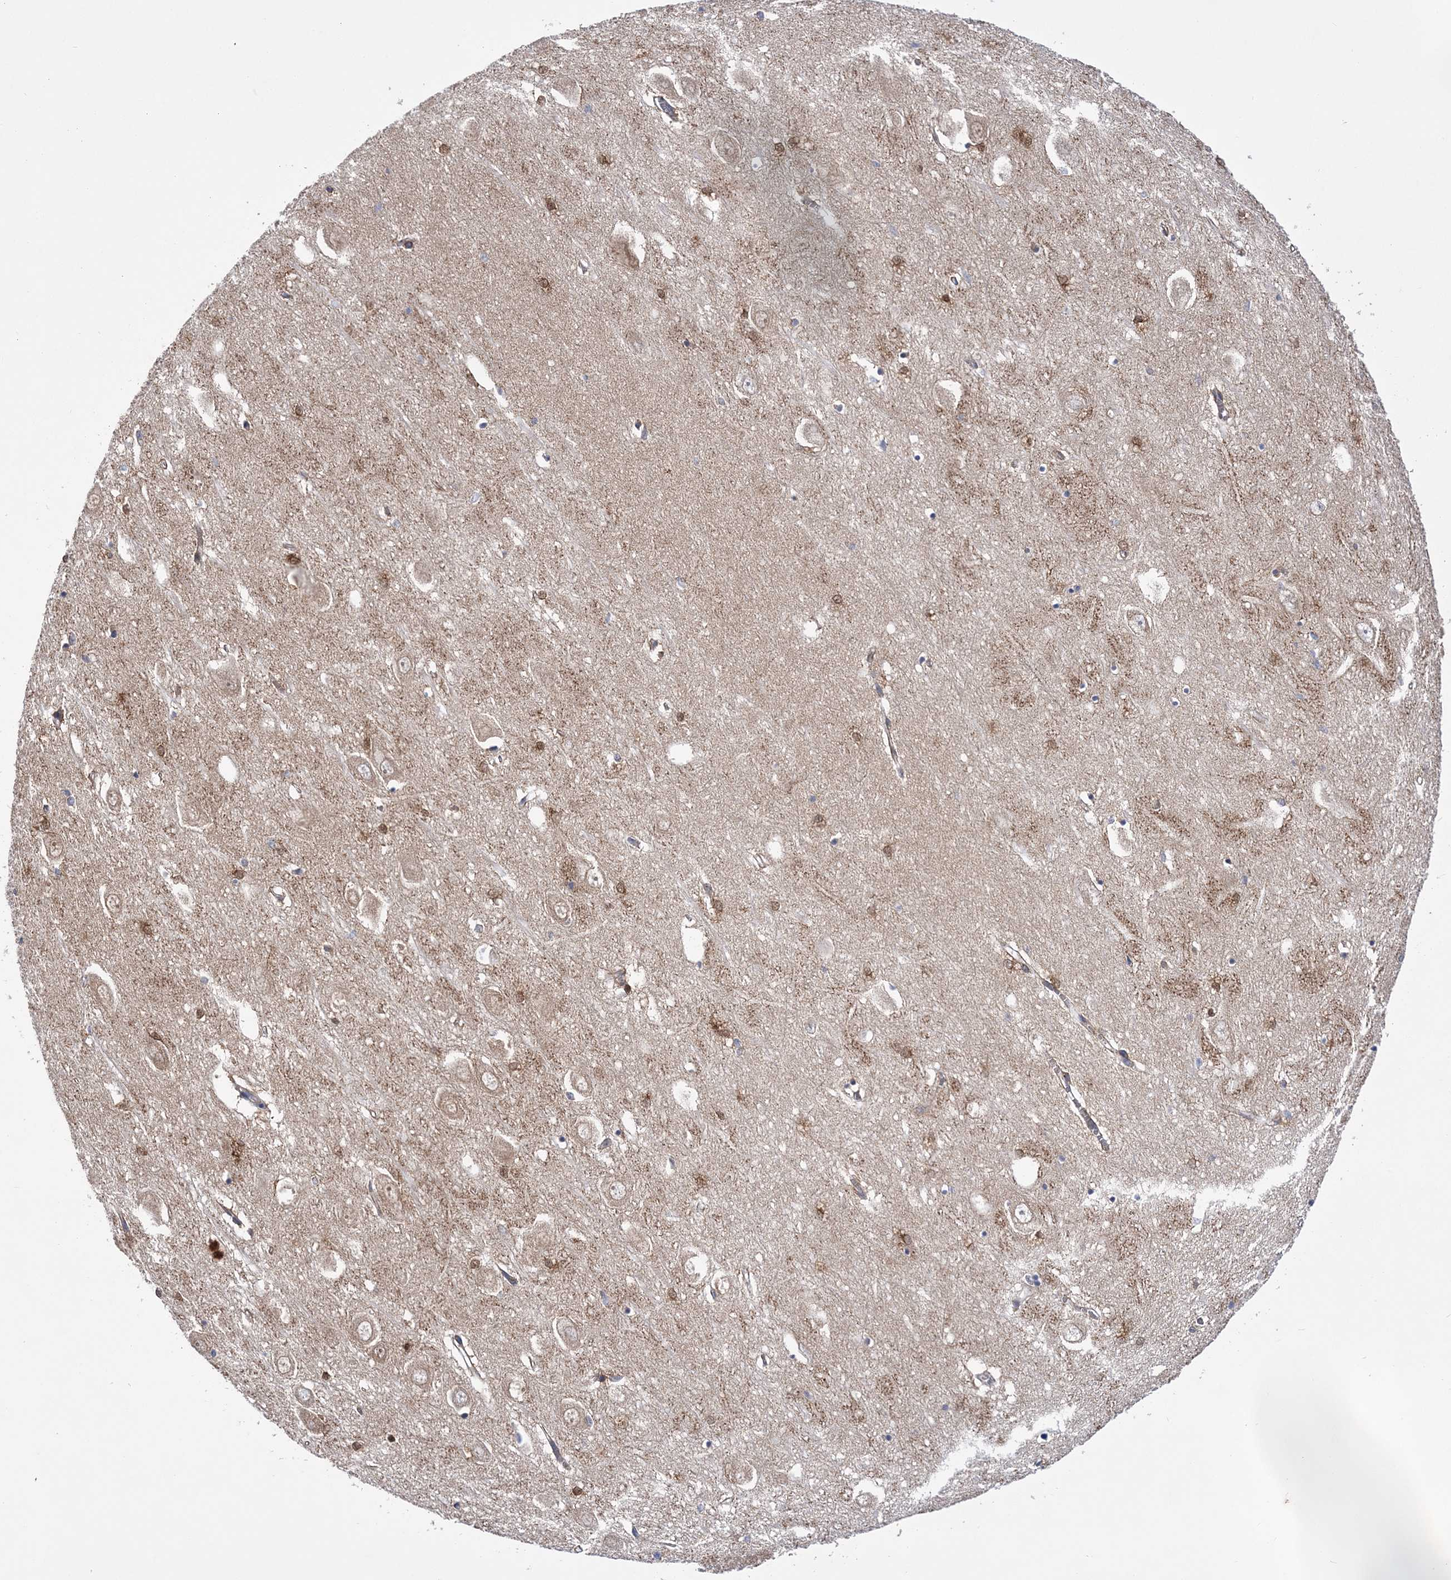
{"staining": {"intensity": "moderate", "quantity": "<25%", "location": "cytoplasmic/membranous"}, "tissue": "hippocampus", "cell_type": "Glial cells", "image_type": "normal", "snomed": [{"axis": "morphology", "description": "Normal tissue, NOS"}, {"axis": "topography", "description": "Hippocampus"}], "caption": "Approximately <25% of glial cells in normal hippocampus reveal moderate cytoplasmic/membranous protein staining as visualized by brown immunohistochemical staining.", "gene": "COPB2", "patient": {"sex": "female", "age": 64}}